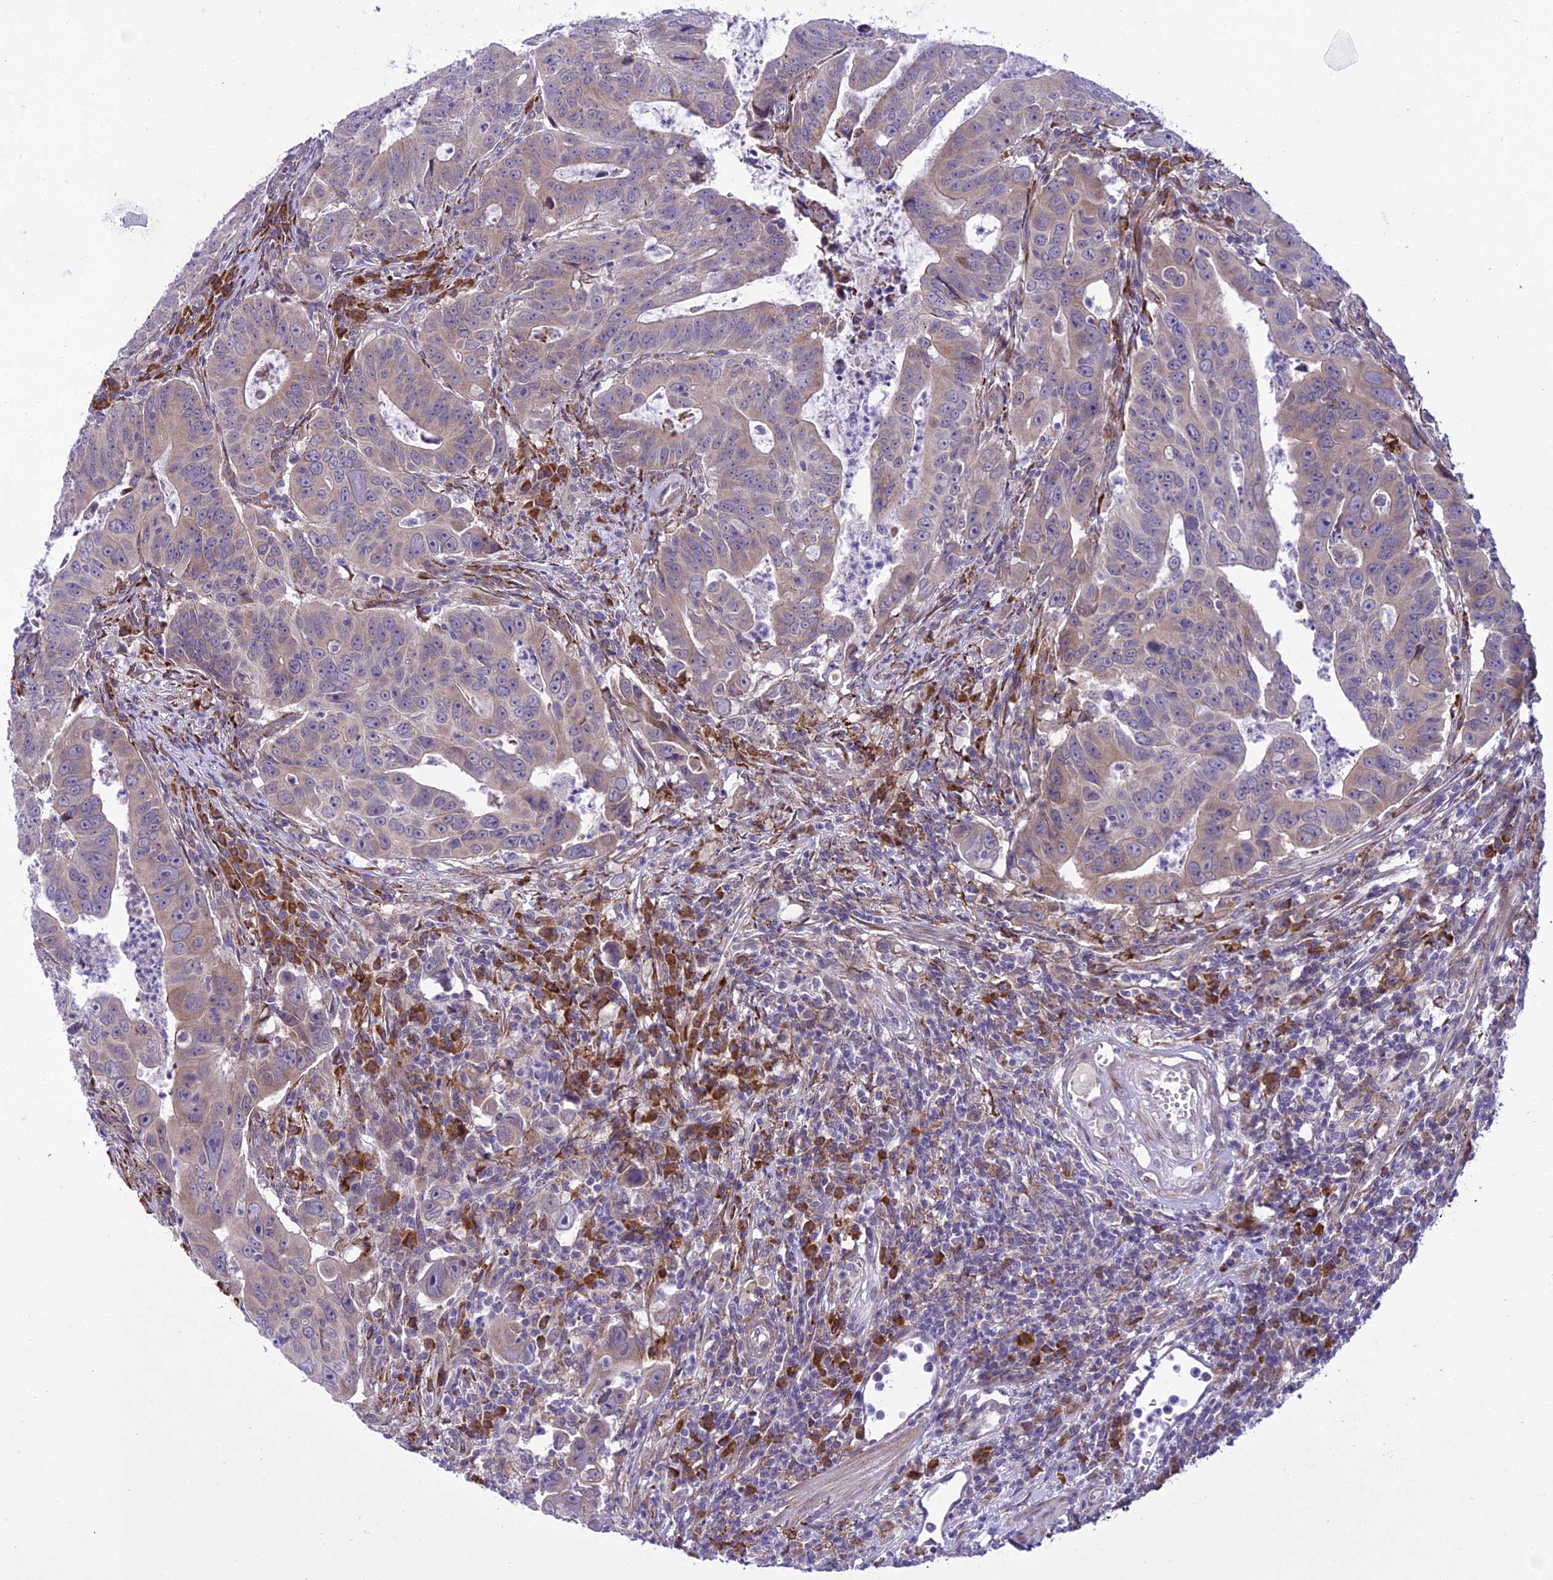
{"staining": {"intensity": "weak", "quantity": ">75%", "location": "cytoplasmic/membranous"}, "tissue": "colorectal cancer", "cell_type": "Tumor cells", "image_type": "cancer", "snomed": [{"axis": "morphology", "description": "Adenocarcinoma, NOS"}, {"axis": "topography", "description": "Rectum"}], "caption": "About >75% of tumor cells in human colorectal cancer (adenocarcinoma) reveal weak cytoplasmic/membranous protein positivity as visualized by brown immunohistochemical staining.", "gene": "NEURL2", "patient": {"sex": "male", "age": 69}}